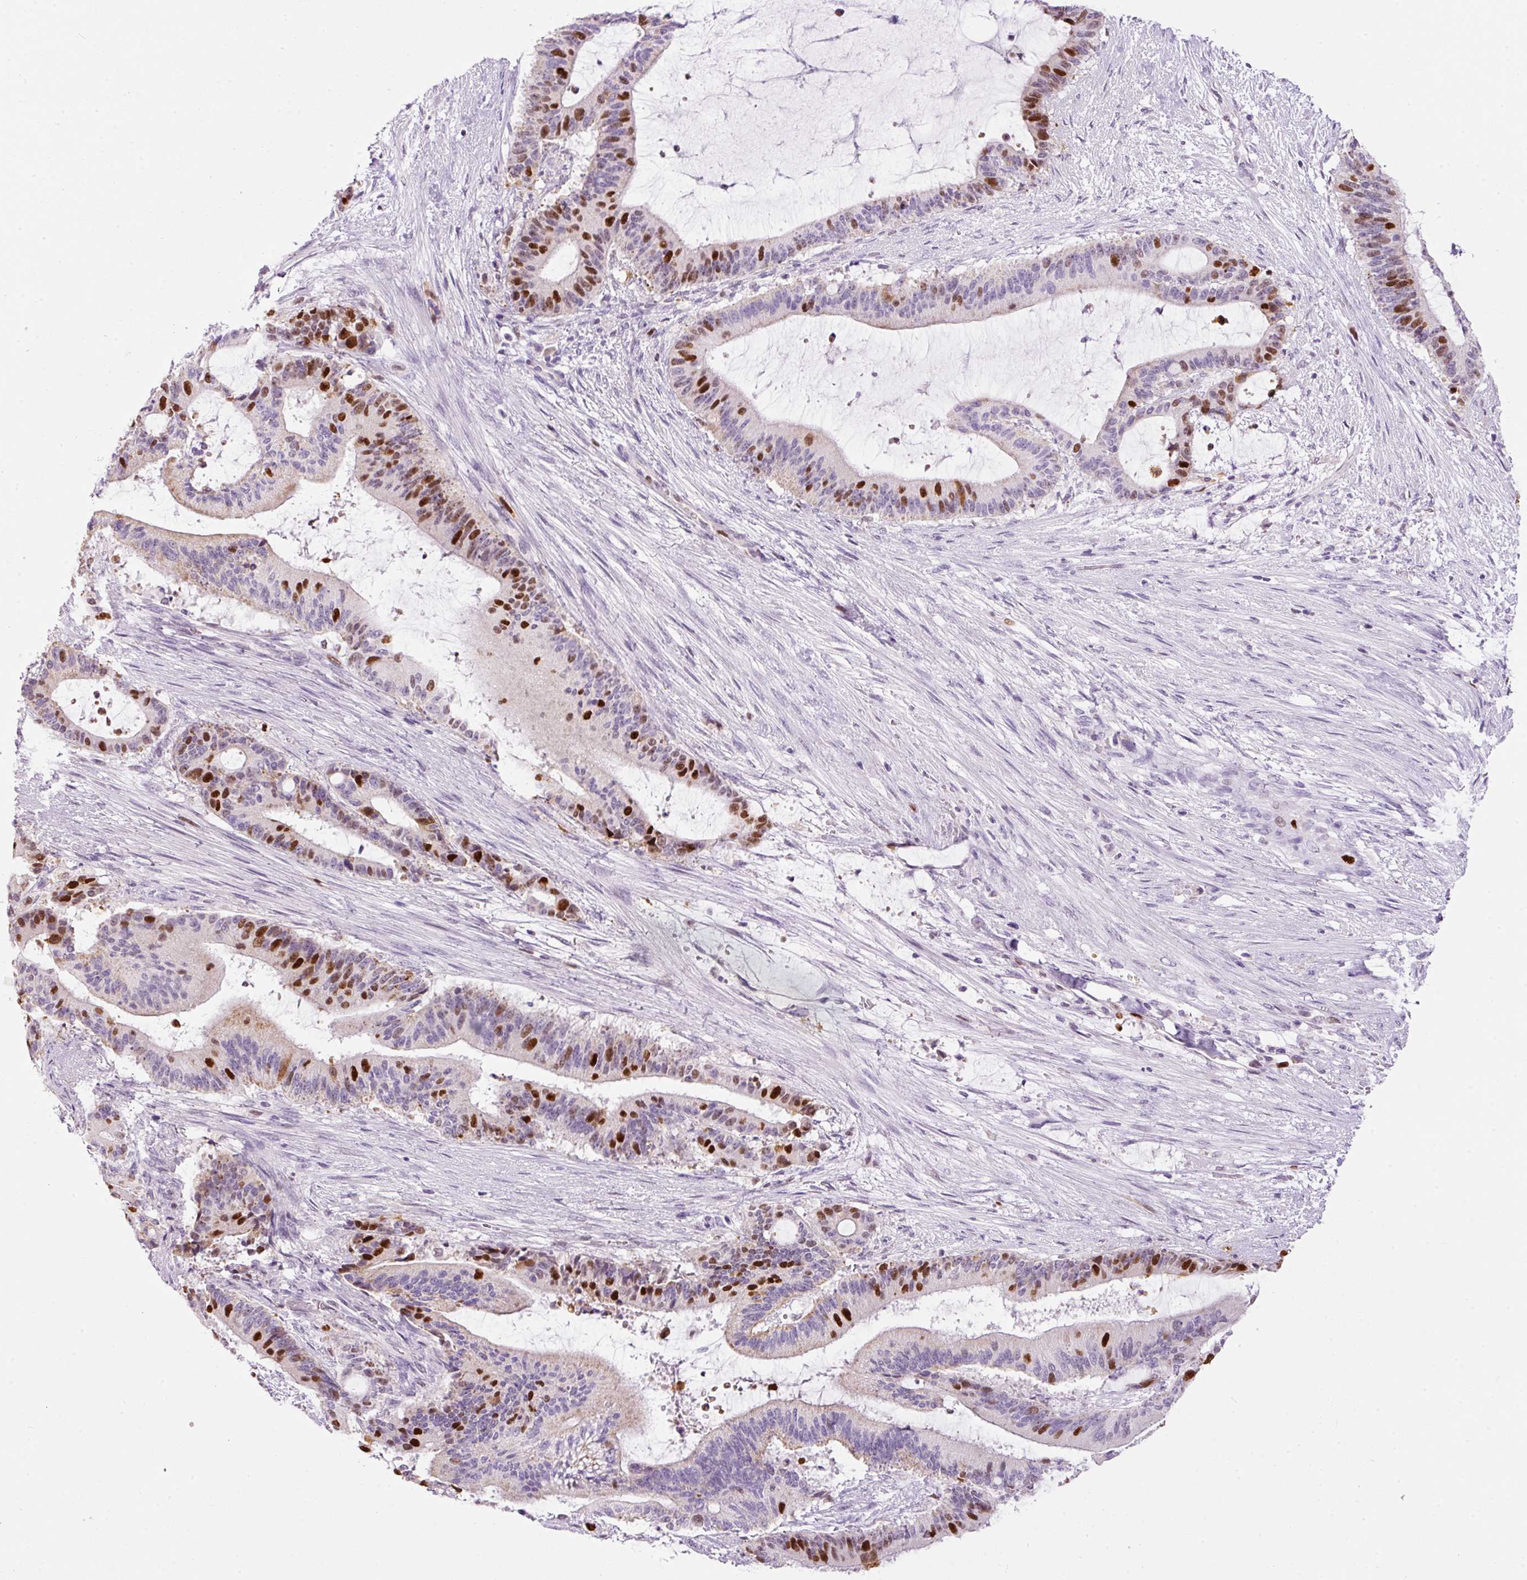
{"staining": {"intensity": "strong", "quantity": "25%-75%", "location": "nuclear"}, "tissue": "liver cancer", "cell_type": "Tumor cells", "image_type": "cancer", "snomed": [{"axis": "morphology", "description": "Normal tissue, NOS"}, {"axis": "morphology", "description": "Cholangiocarcinoma"}, {"axis": "topography", "description": "Liver"}, {"axis": "topography", "description": "Peripheral nerve tissue"}], "caption": "The micrograph reveals a brown stain indicating the presence of a protein in the nuclear of tumor cells in cholangiocarcinoma (liver). The staining was performed using DAB (3,3'-diaminobenzidine), with brown indicating positive protein expression. Nuclei are stained blue with hematoxylin.", "gene": "KPNA2", "patient": {"sex": "female", "age": 73}}